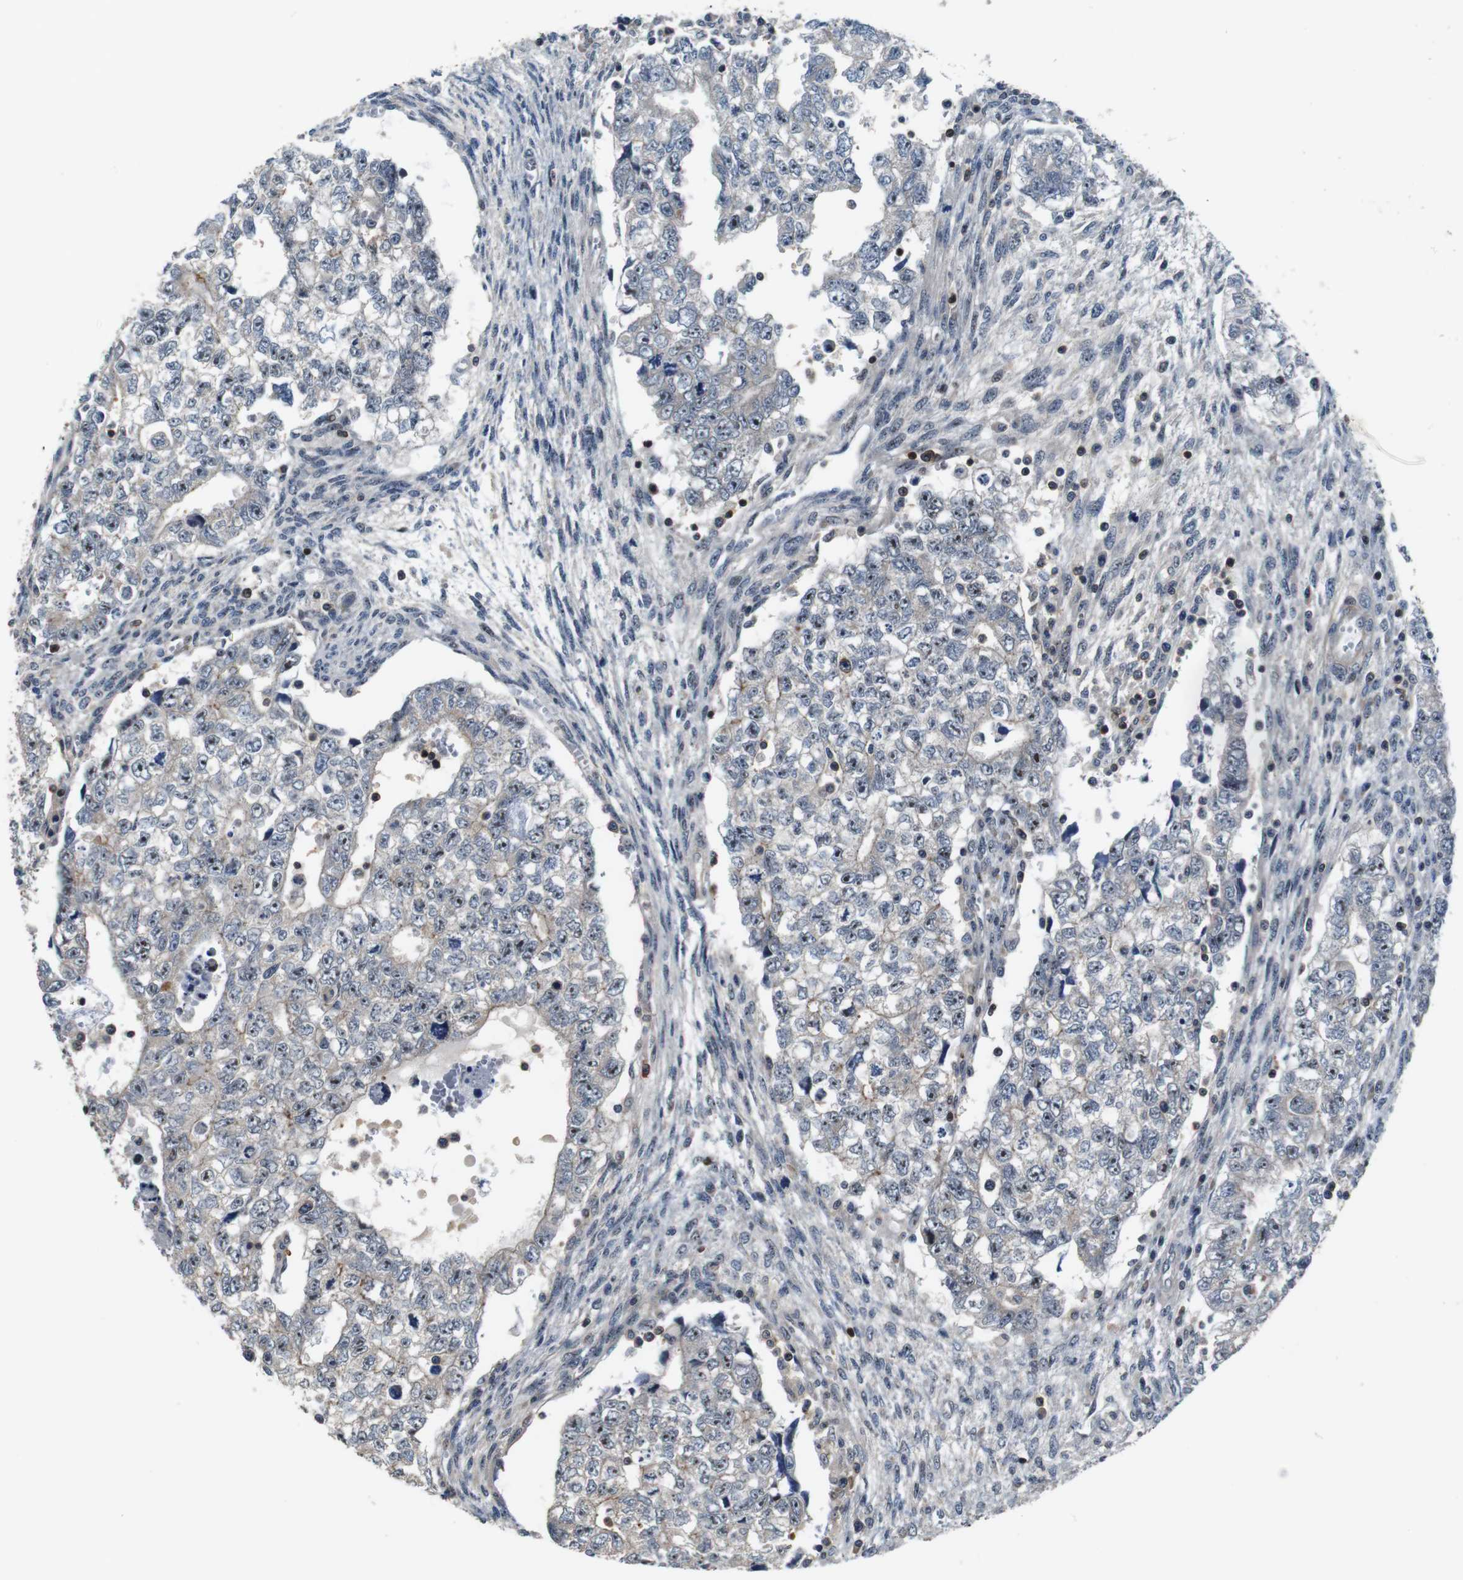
{"staining": {"intensity": "negative", "quantity": "none", "location": "none"}, "tissue": "testis cancer", "cell_type": "Tumor cells", "image_type": "cancer", "snomed": [{"axis": "morphology", "description": "Seminoma, NOS"}, {"axis": "morphology", "description": "Carcinoma, Embryonal, NOS"}, {"axis": "topography", "description": "Testis"}], "caption": "Immunohistochemistry micrograph of testis cancer (embryonal carcinoma) stained for a protein (brown), which exhibits no positivity in tumor cells.", "gene": "LRP4", "patient": {"sex": "male", "age": 38}}